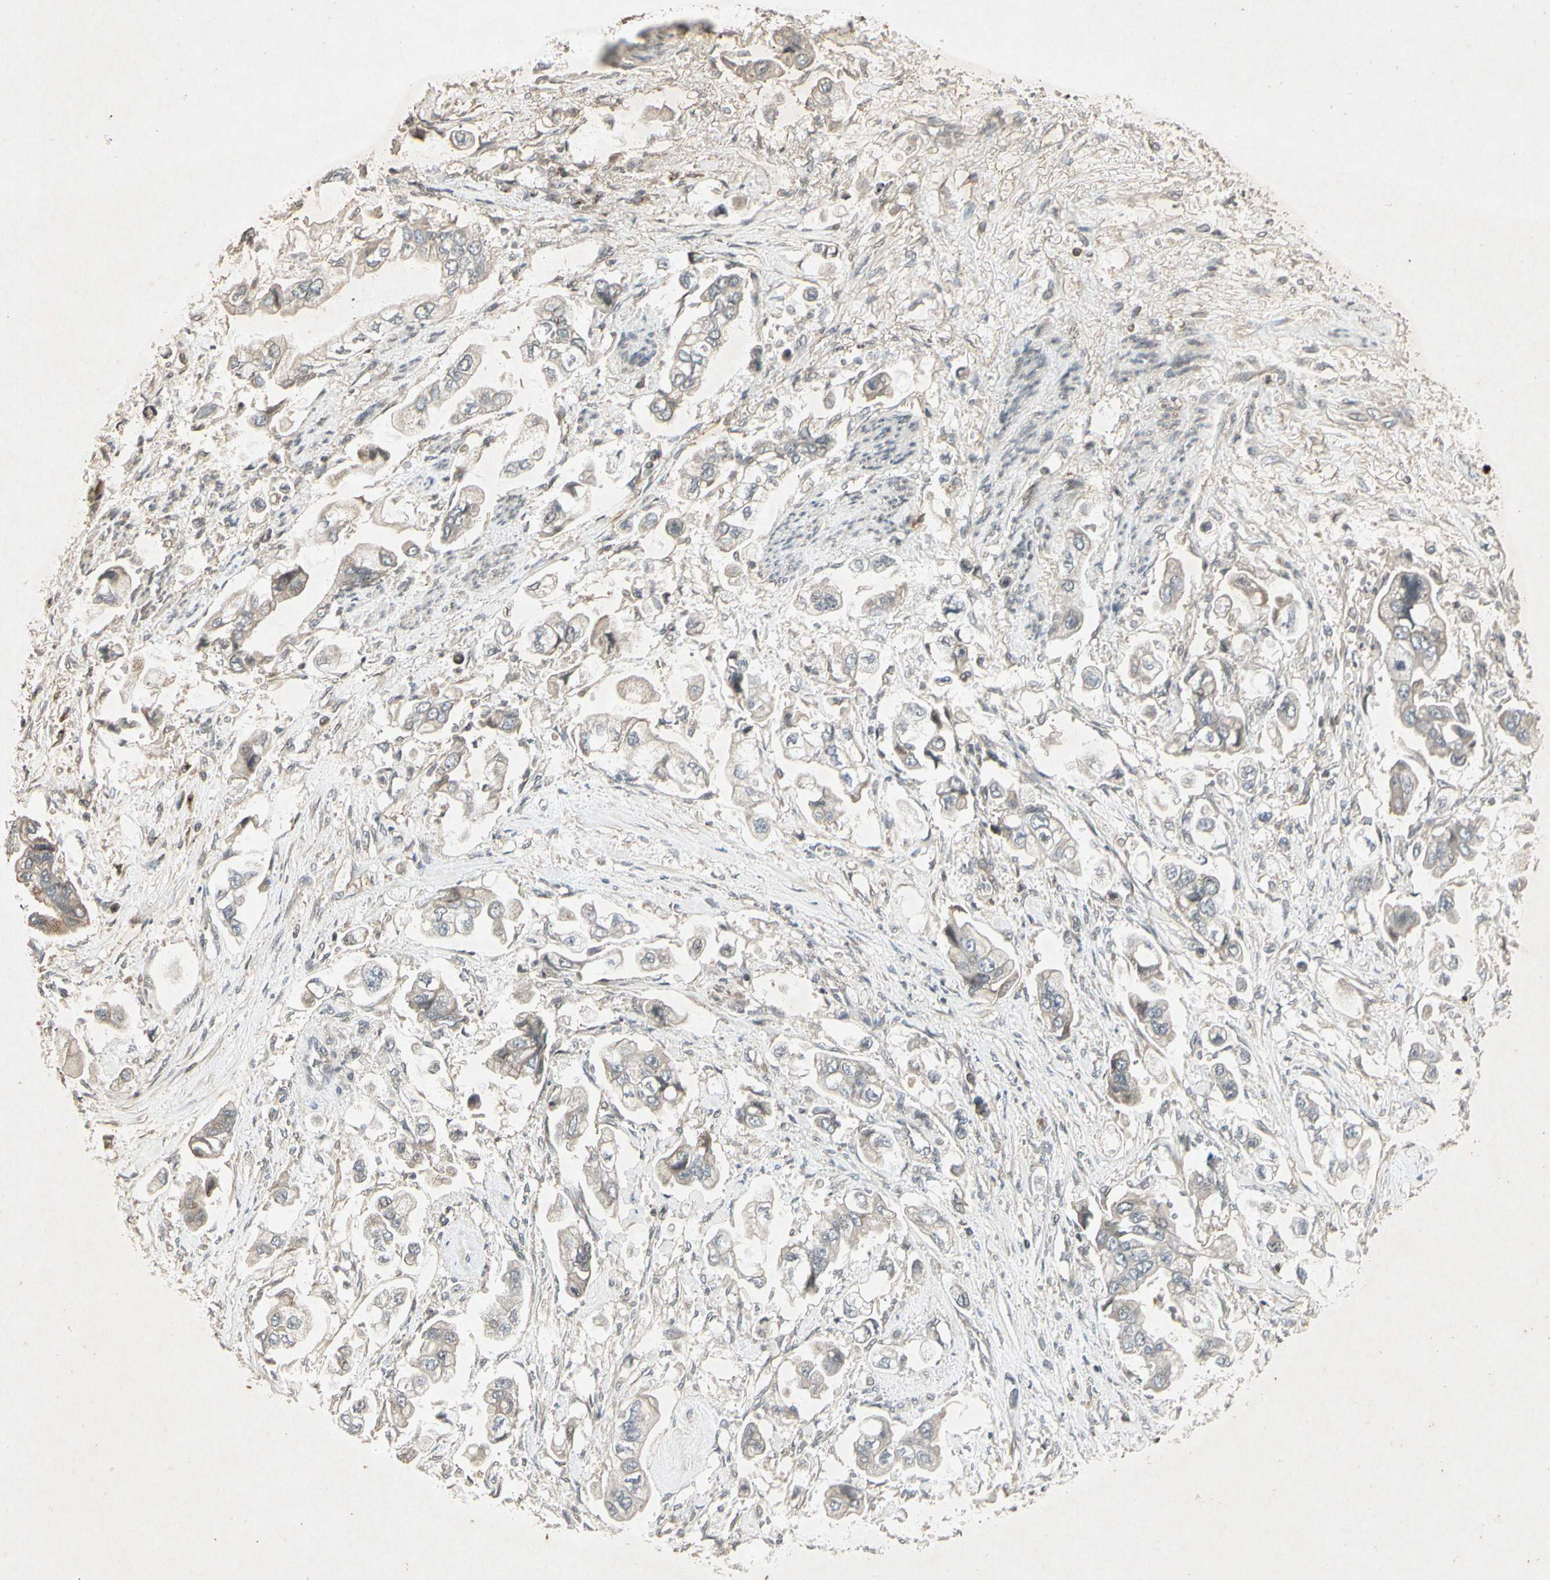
{"staining": {"intensity": "weak", "quantity": "25%-75%", "location": "cytoplasmic/membranous"}, "tissue": "stomach cancer", "cell_type": "Tumor cells", "image_type": "cancer", "snomed": [{"axis": "morphology", "description": "Adenocarcinoma, NOS"}, {"axis": "topography", "description": "Stomach"}], "caption": "DAB (3,3'-diaminobenzidine) immunohistochemical staining of adenocarcinoma (stomach) exhibits weak cytoplasmic/membranous protein positivity in about 25%-75% of tumor cells.", "gene": "TEK", "patient": {"sex": "male", "age": 62}}